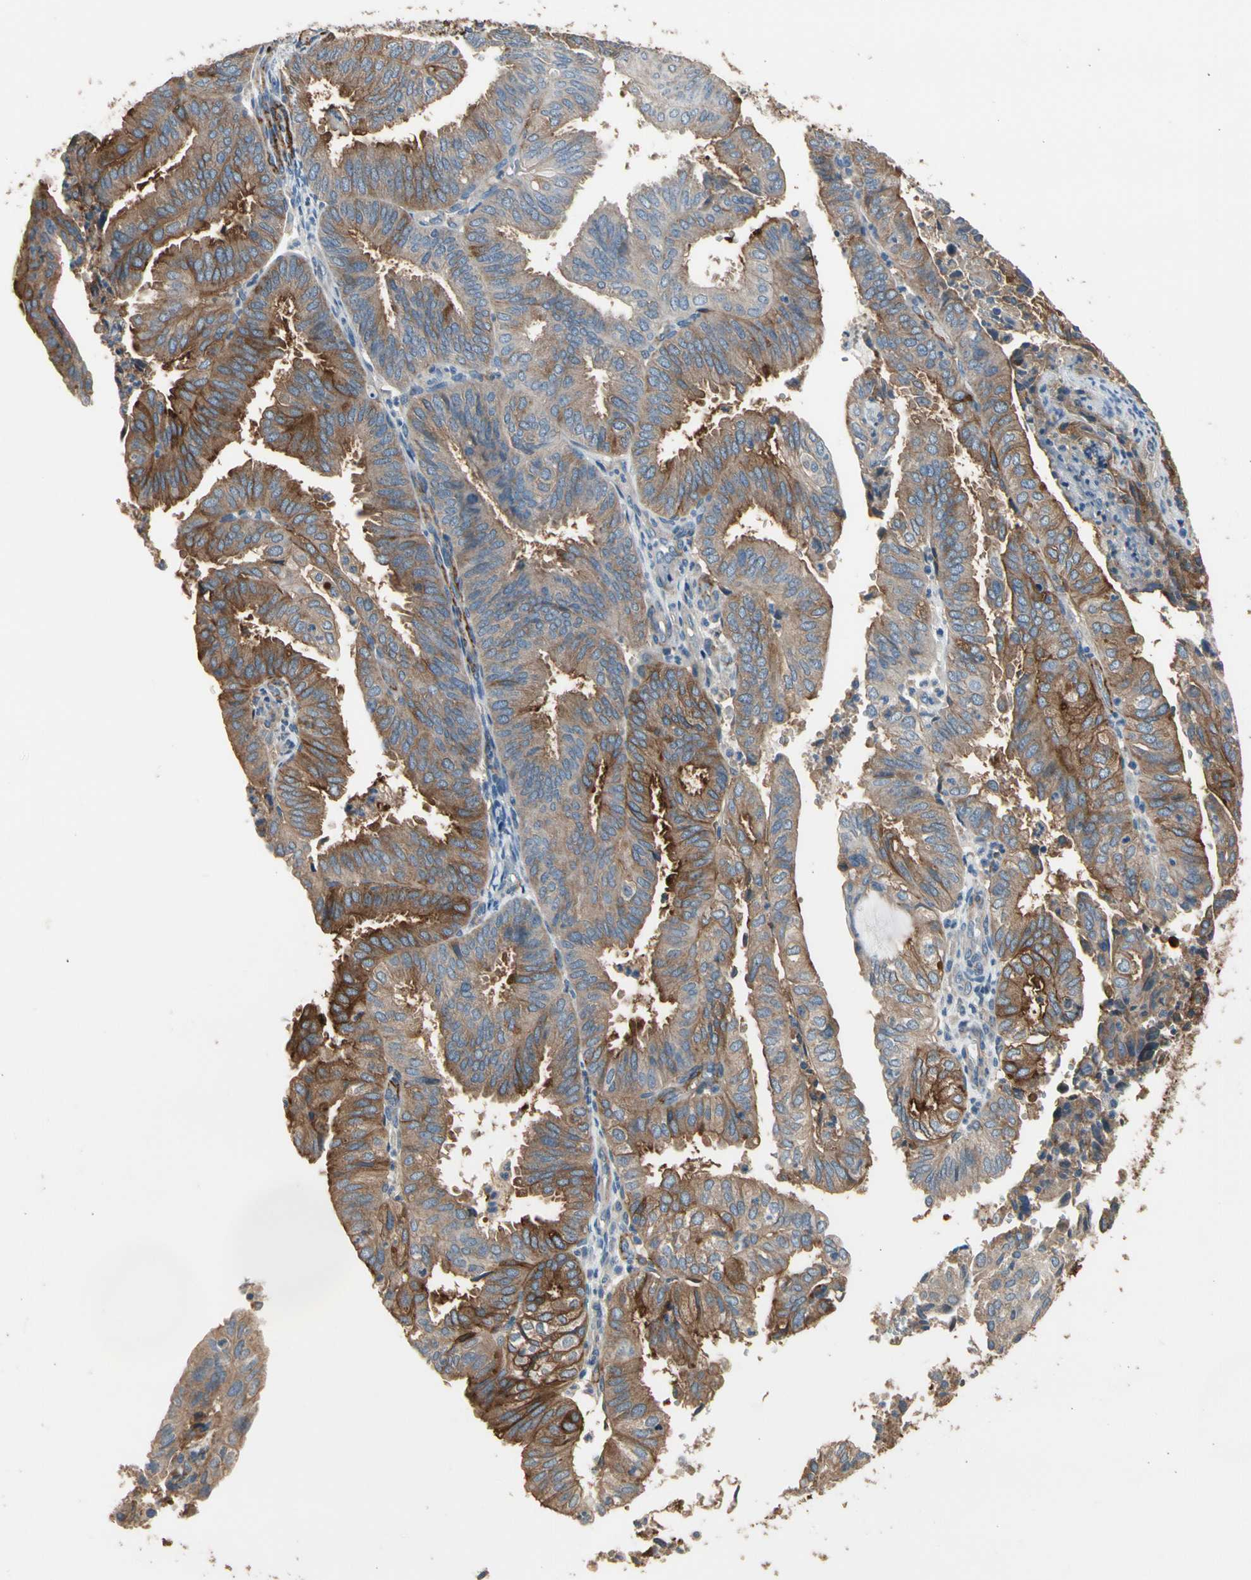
{"staining": {"intensity": "moderate", "quantity": "25%-75%", "location": "cytoplasmic/membranous"}, "tissue": "endometrial cancer", "cell_type": "Tumor cells", "image_type": "cancer", "snomed": [{"axis": "morphology", "description": "Adenocarcinoma, NOS"}, {"axis": "topography", "description": "Uterus"}], "caption": "Protein staining displays moderate cytoplasmic/membranous expression in about 25%-75% of tumor cells in endometrial adenocarcinoma.", "gene": "SUSD2", "patient": {"sex": "female", "age": 60}}